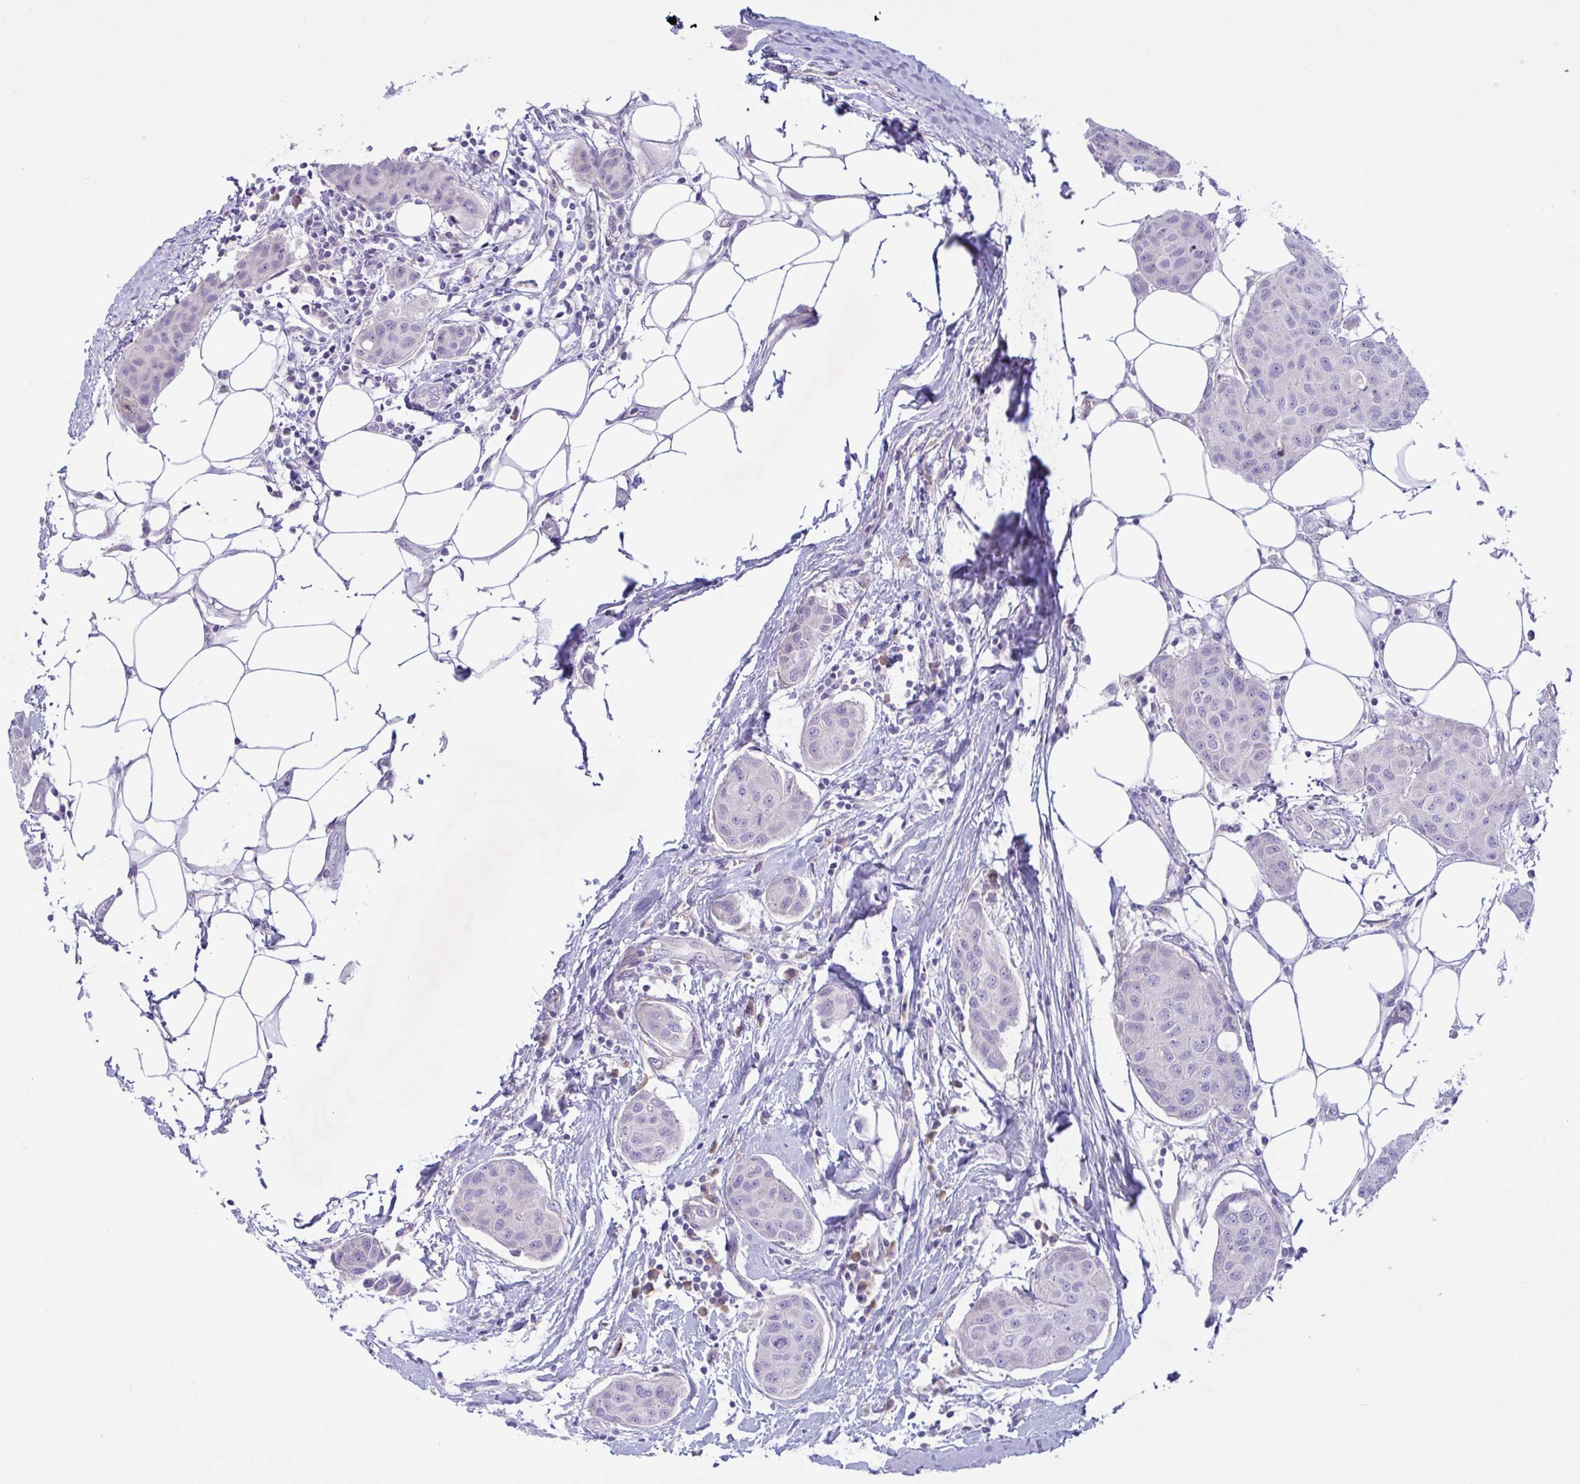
{"staining": {"intensity": "negative", "quantity": "none", "location": "none"}, "tissue": "breast cancer", "cell_type": "Tumor cells", "image_type": "cancer", "snomed": [{"axis": "morphology", "description": "Duct carcinoma"}, {"axis": "topography", "description": "Breast"}, {"axis": "topography", "description": "Lymph node"}], "caption": "Intraductal carcinoma (breast) was stained to show a protein in brown. There is no significant expression in tumor cells. Brightfield microscopy of immunohistochemistry stained with DAB (3,3'-diaminobenzidine) (brown) and hematoxylin (blue), captured at high magnification.", "gene": "FAM86B1", "patient": {"sex": "female", "age": 80}}